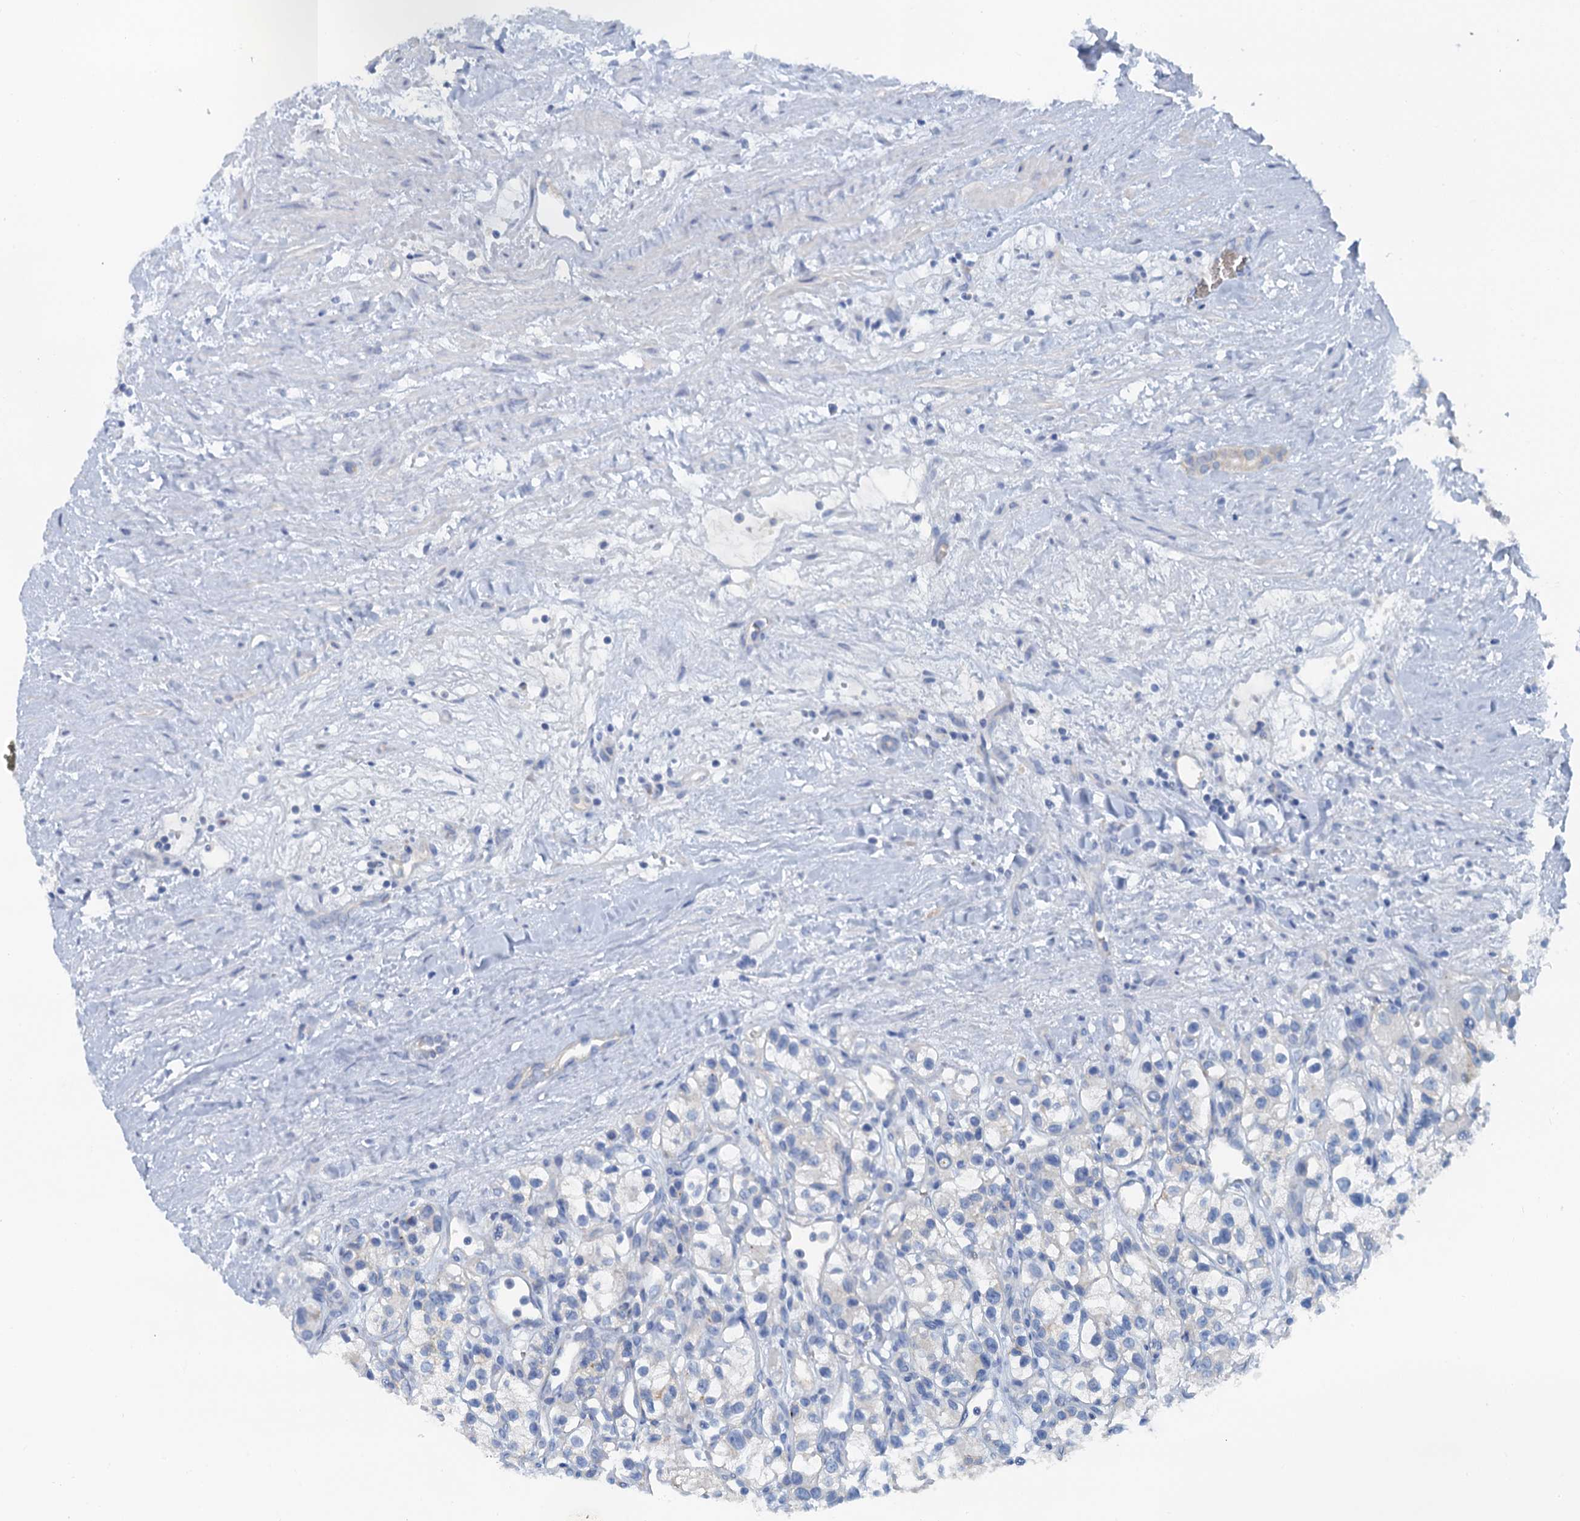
{"staining": {"intensity": "negative", "quantity": "none", "location": "none"}, "tissue": "renal cancer", "cell_type": "Tumor cells", "image_type": "cancer", "snomed": [{"axis": "morphology", "description": "Adenocarcinoma, NOS"}, {"axis": "topography", "description": "Kidney"}], "caption": "This is an immunohistochemistry histopathology image of adenocarcinoma (renal). There is no staining in tumor cells.", "gene": "MYADML2", "patient": {"sex": "female", "age": 57}}